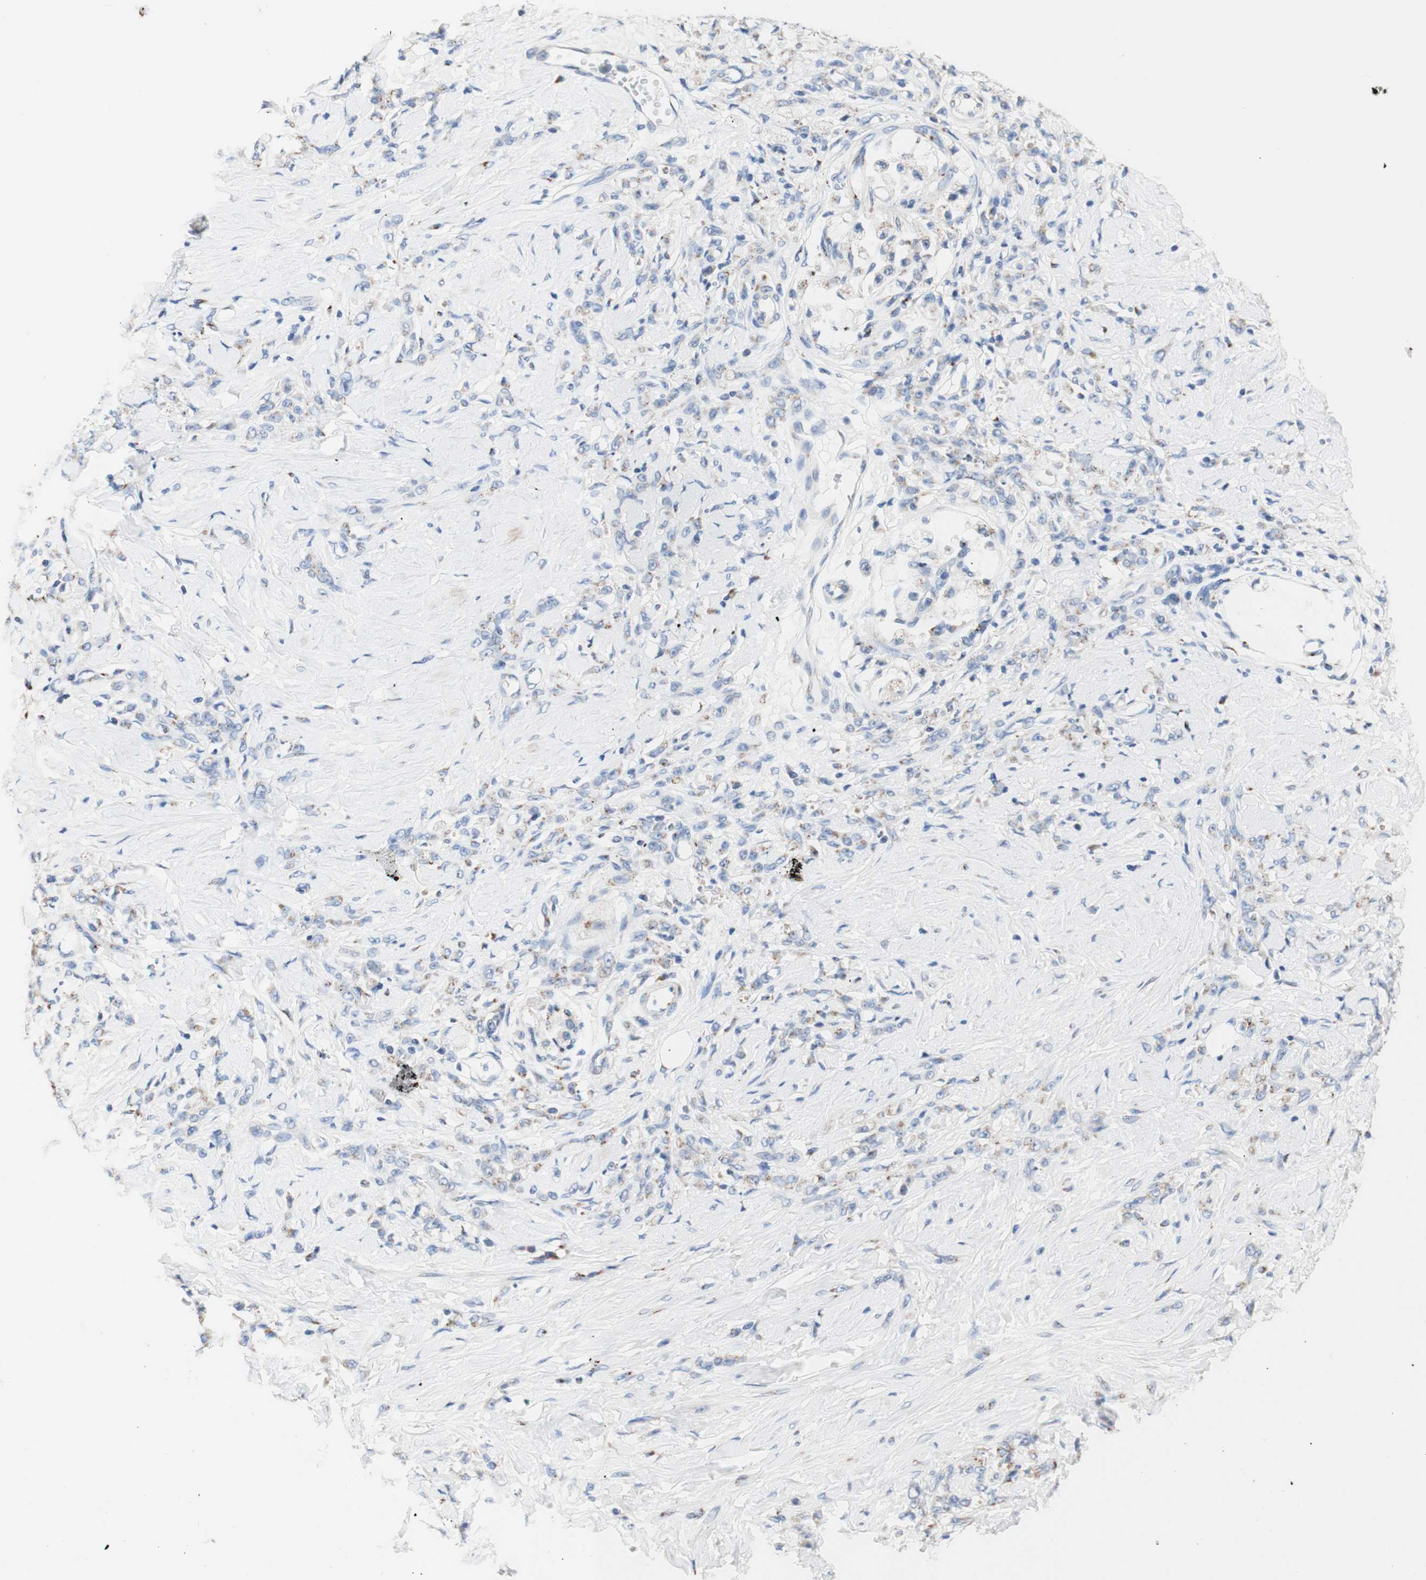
{"staining": {"intensity": "weak", "quantity": "<25%", "location": "cytoplasmic/membranous"}, "tissue": "stomach cancer", "cell_type": "Tumor cells", "image_type": "cancer", "snomed": [{"axis": "morphology", "description": "Adenocarcinoma, NOS"}, {"axis": "topography", "description": "Stomach"}], "caption": "A micrograph of stomach adenocarcinoma stained for a protein demonstrates no brown staining in tumor cells. The staining is performed using DAB brown chromogen with nuclei counter-stained in using hematoxylin.", "gene": "GALNT2", "patient": {"sex": "male", "age": 82}}